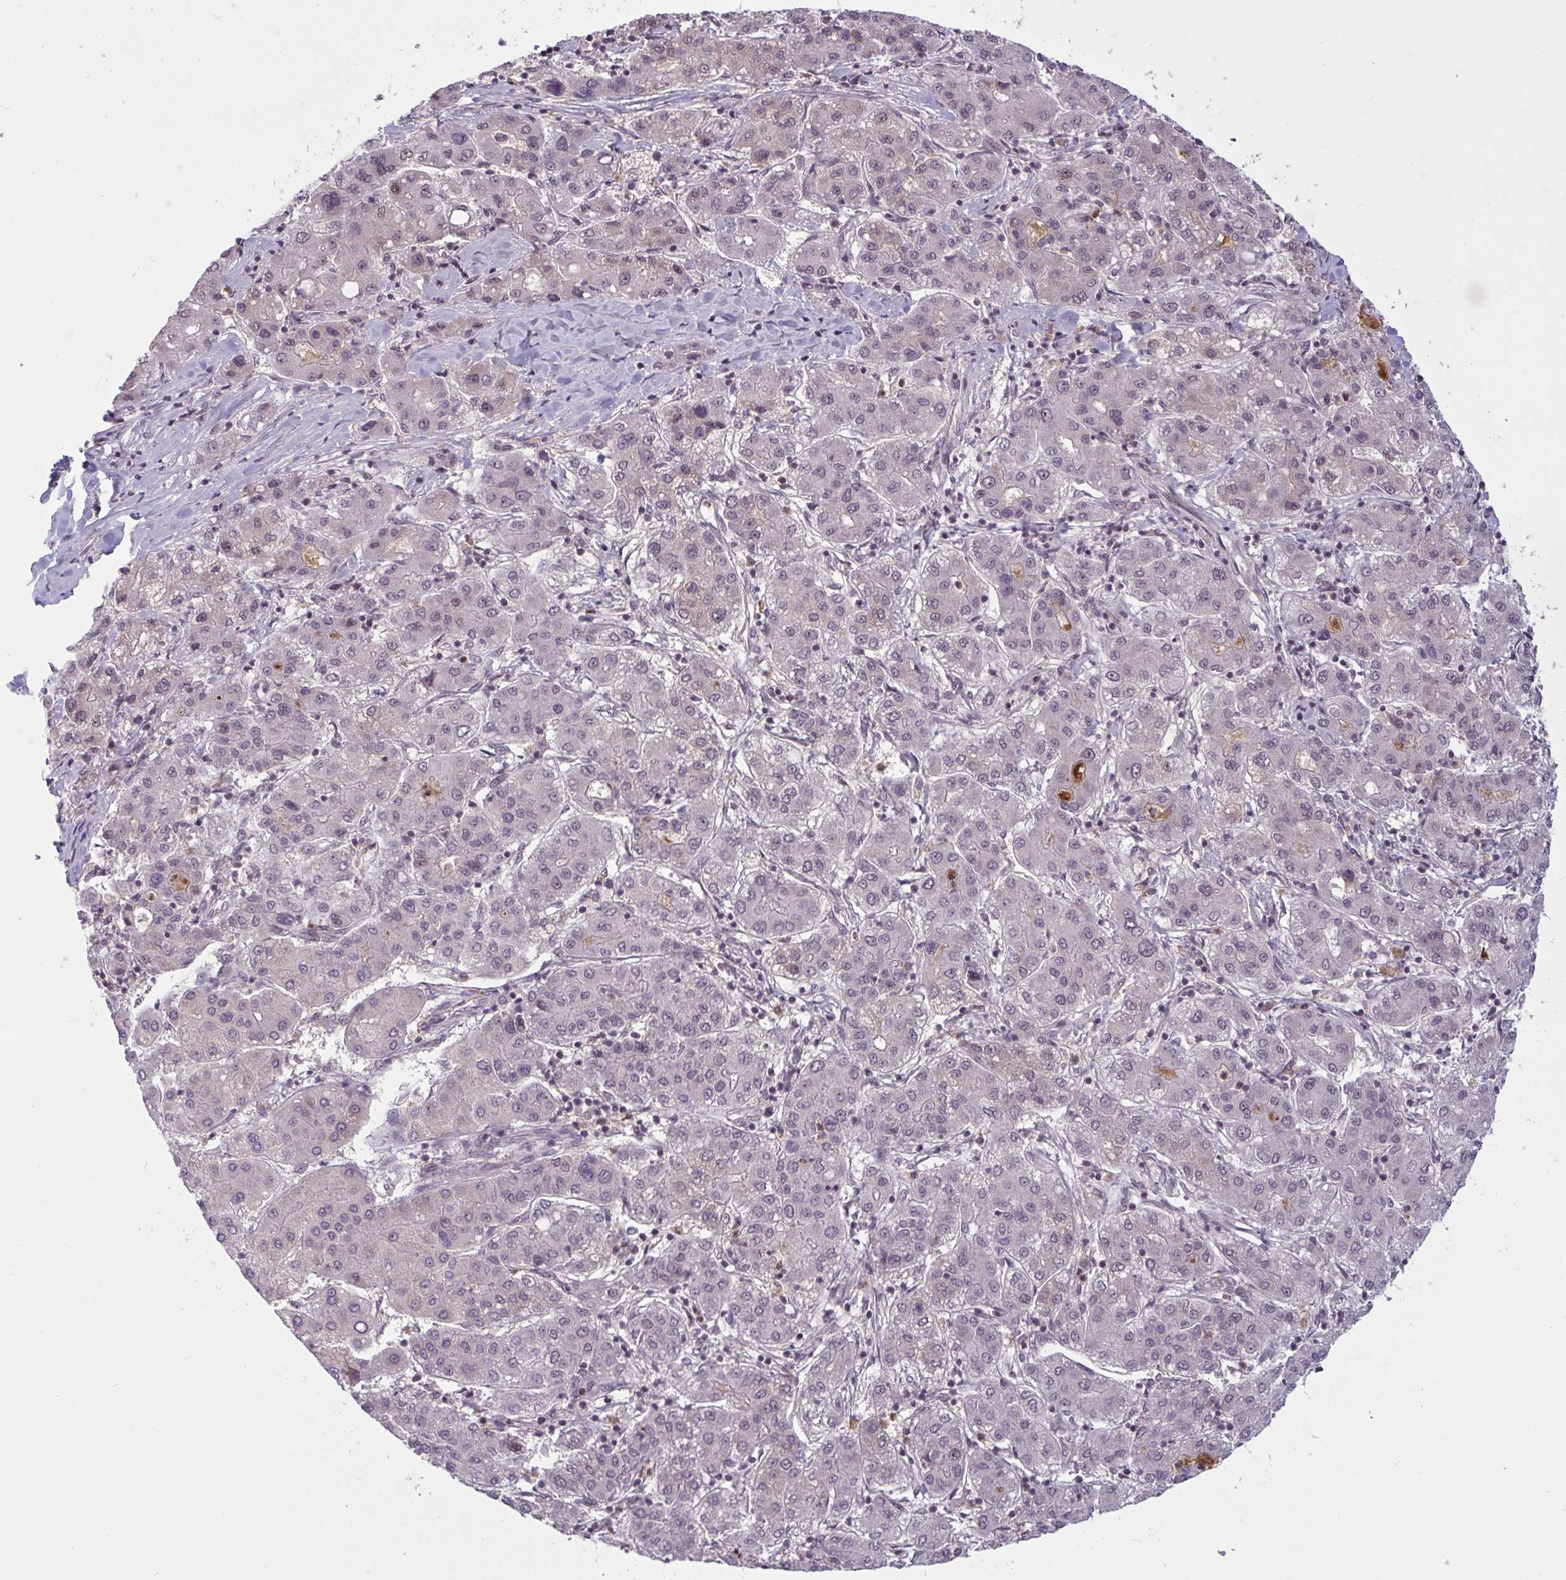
{"staining": {"intensity": "weak", "quantity": "<25%", "location": "nuclear"}, "tissue": "liver cancer", "cell_type": "Tumor cells", "image_type": "cancer", "snomed": [{"axis": "morphology", "description": "Carcinoma, Hepatocellular, NOS"}, {"axis": "topography", "description": "Liver"}], "caption": "Immunohistochemistry (IHC) of human hepatocellular carcinoma (liver) displays no positivity in tumor cells.", "gene": "KLF2", "patient": {"sex": "male", "age": 65}}